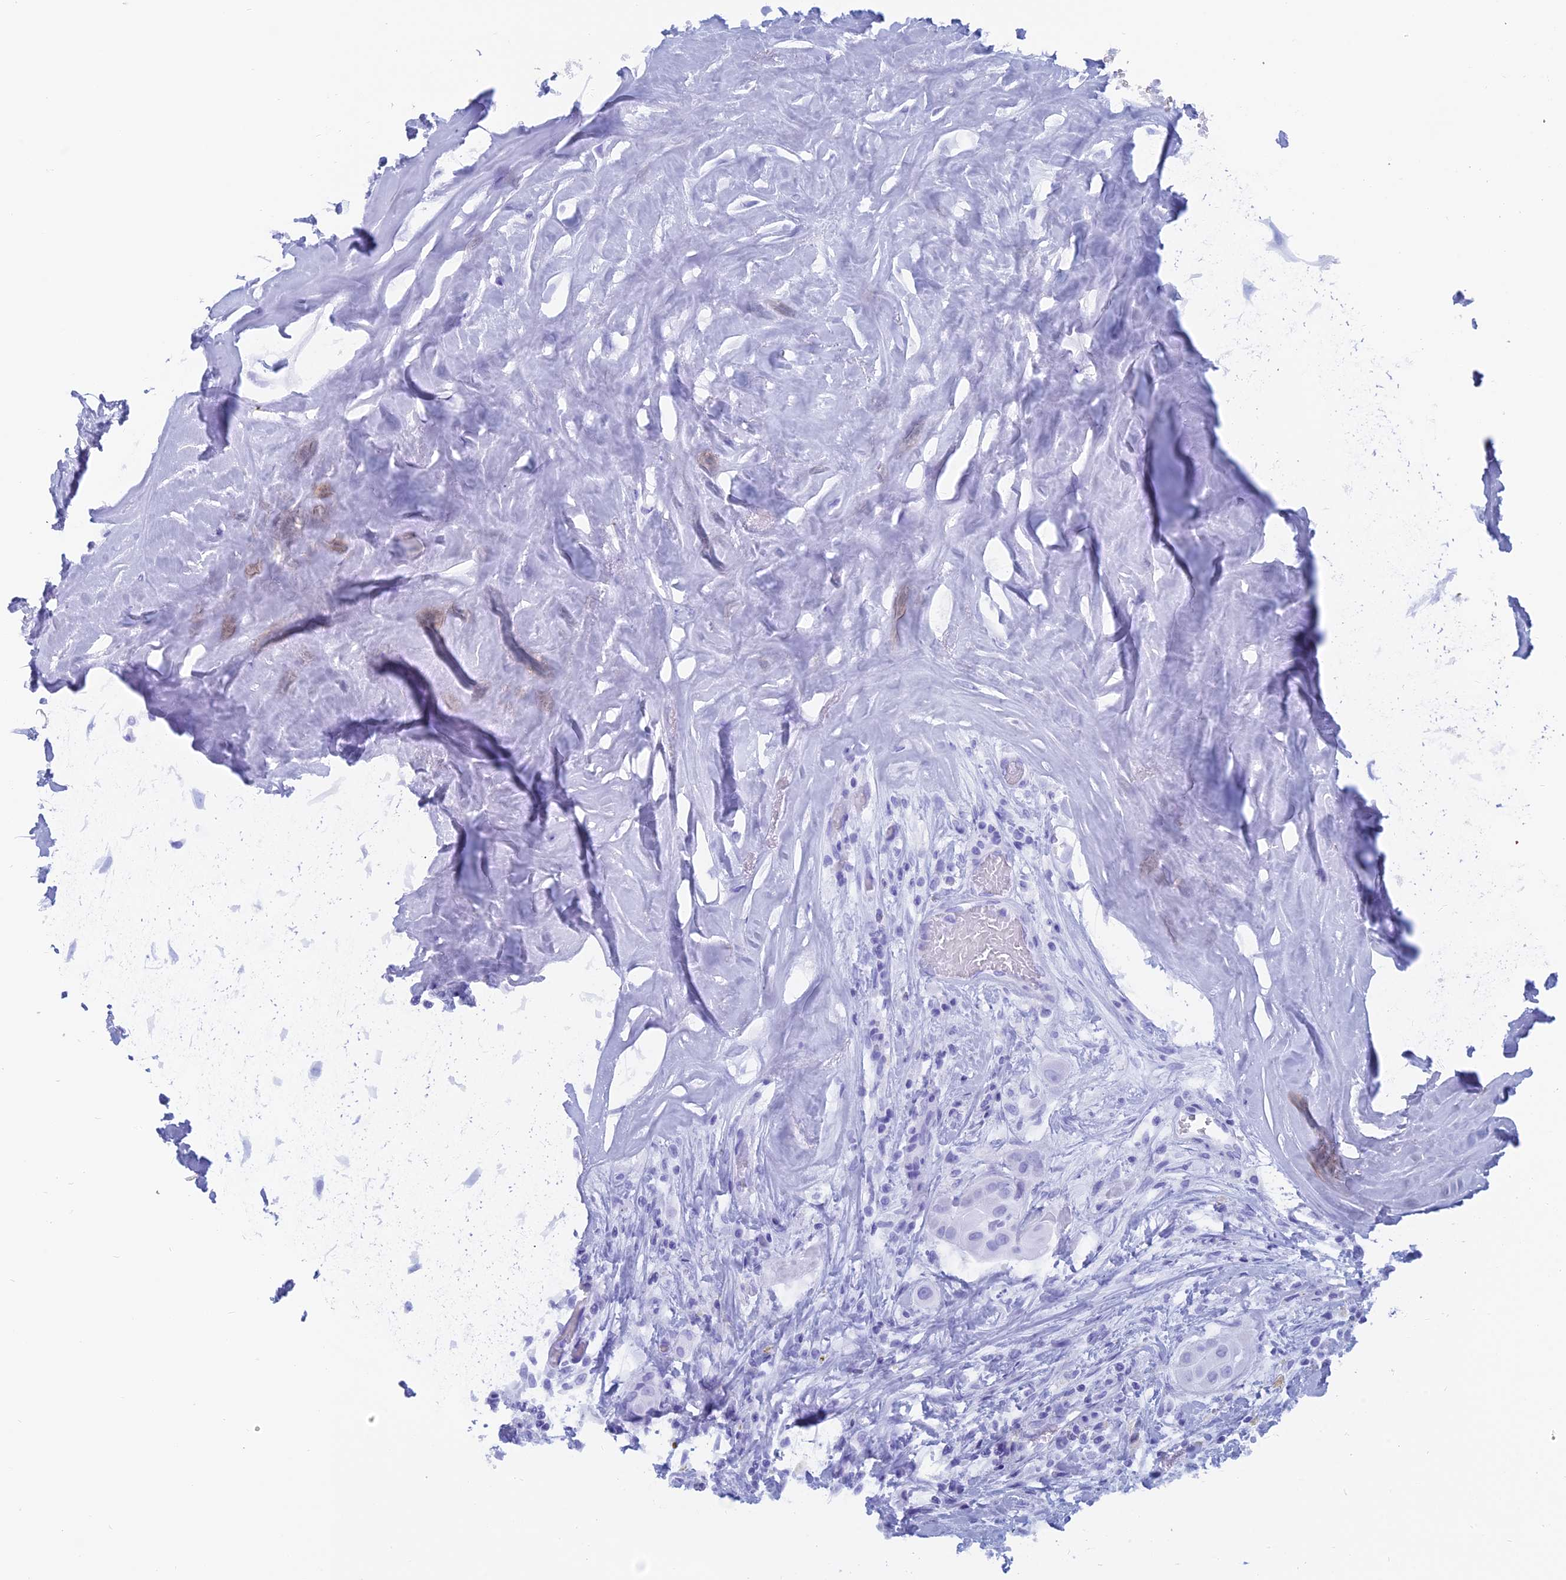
{"staining": {"intensity": "negative", "quantity": "none", "location": "none"}, "tissue": "thyroid cancer", "cell_type": "Tumor cells", "image_type": "cancer", "snomed": [{"axis": "morphology", "description": "Papillary adenocarcinoma, NOS"}, {"axis": "topography", "description": "Thyroid gland"}], "caption": "The photomicrograph shows no significant positivity in tumor cells of thyroid cancer (papillary adenocarcinoma).", "gene": "CAPS", "patient": {"sex": "female", "age": 59}}